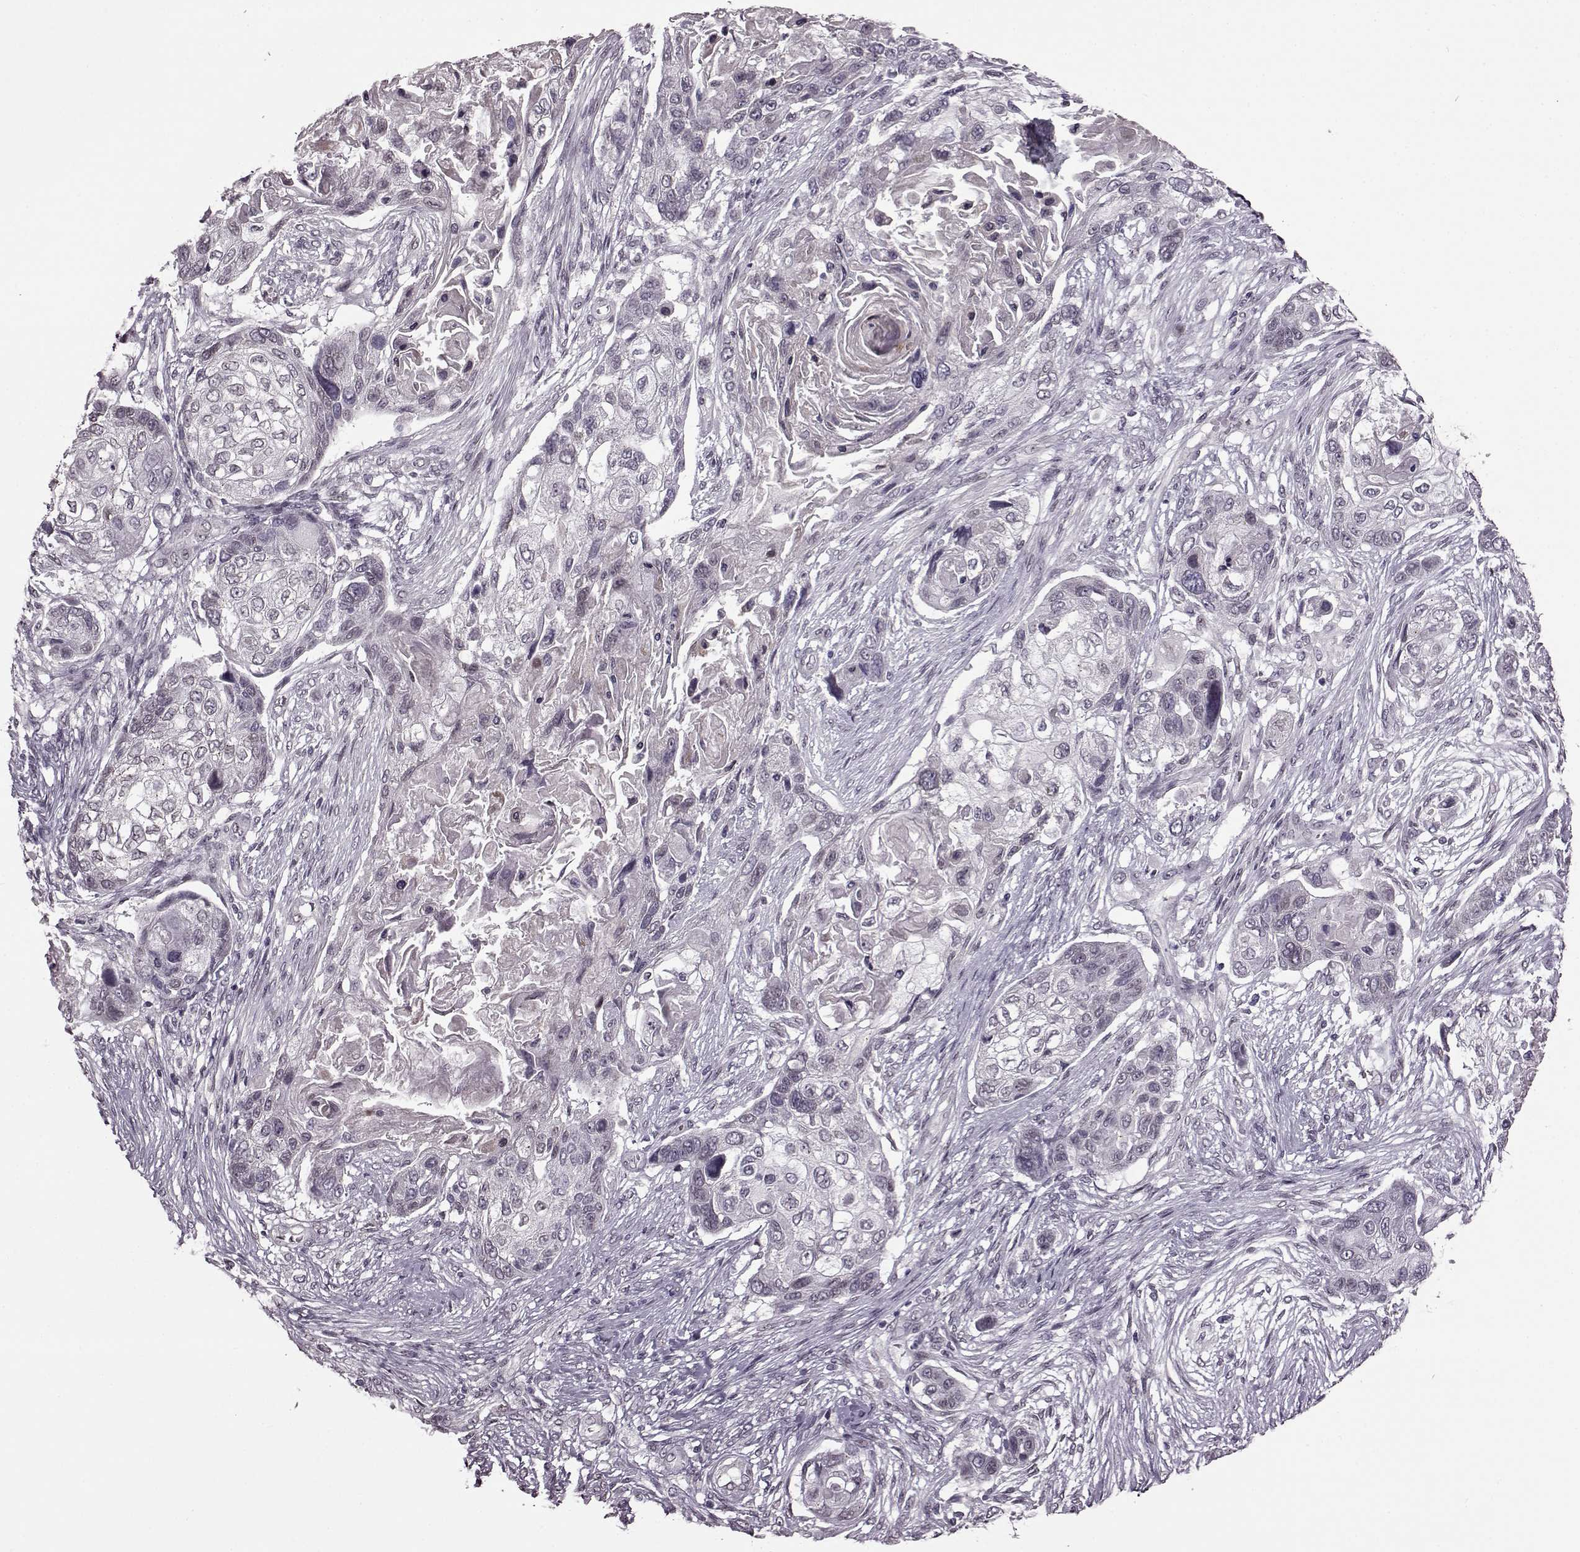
{"staining": {"intensity": "negative", "quantity": "none", "location": "none"}, "tissue": "lung cancer", "cell_type": "Tumor cells", "image_type": "cancer", "snomed": [{"axis": "morphology", "description": "Squamous cell carcinoma, NOS"}, {"axis": "topography", "description": "Lung"}], "caption": "A micrograph of lung squamous cell carcinoma stained for a protein demonstrates no brown staining in tumor cells.", "gene": "STX1B", "patient": {"sex": "male", "age": 69}}